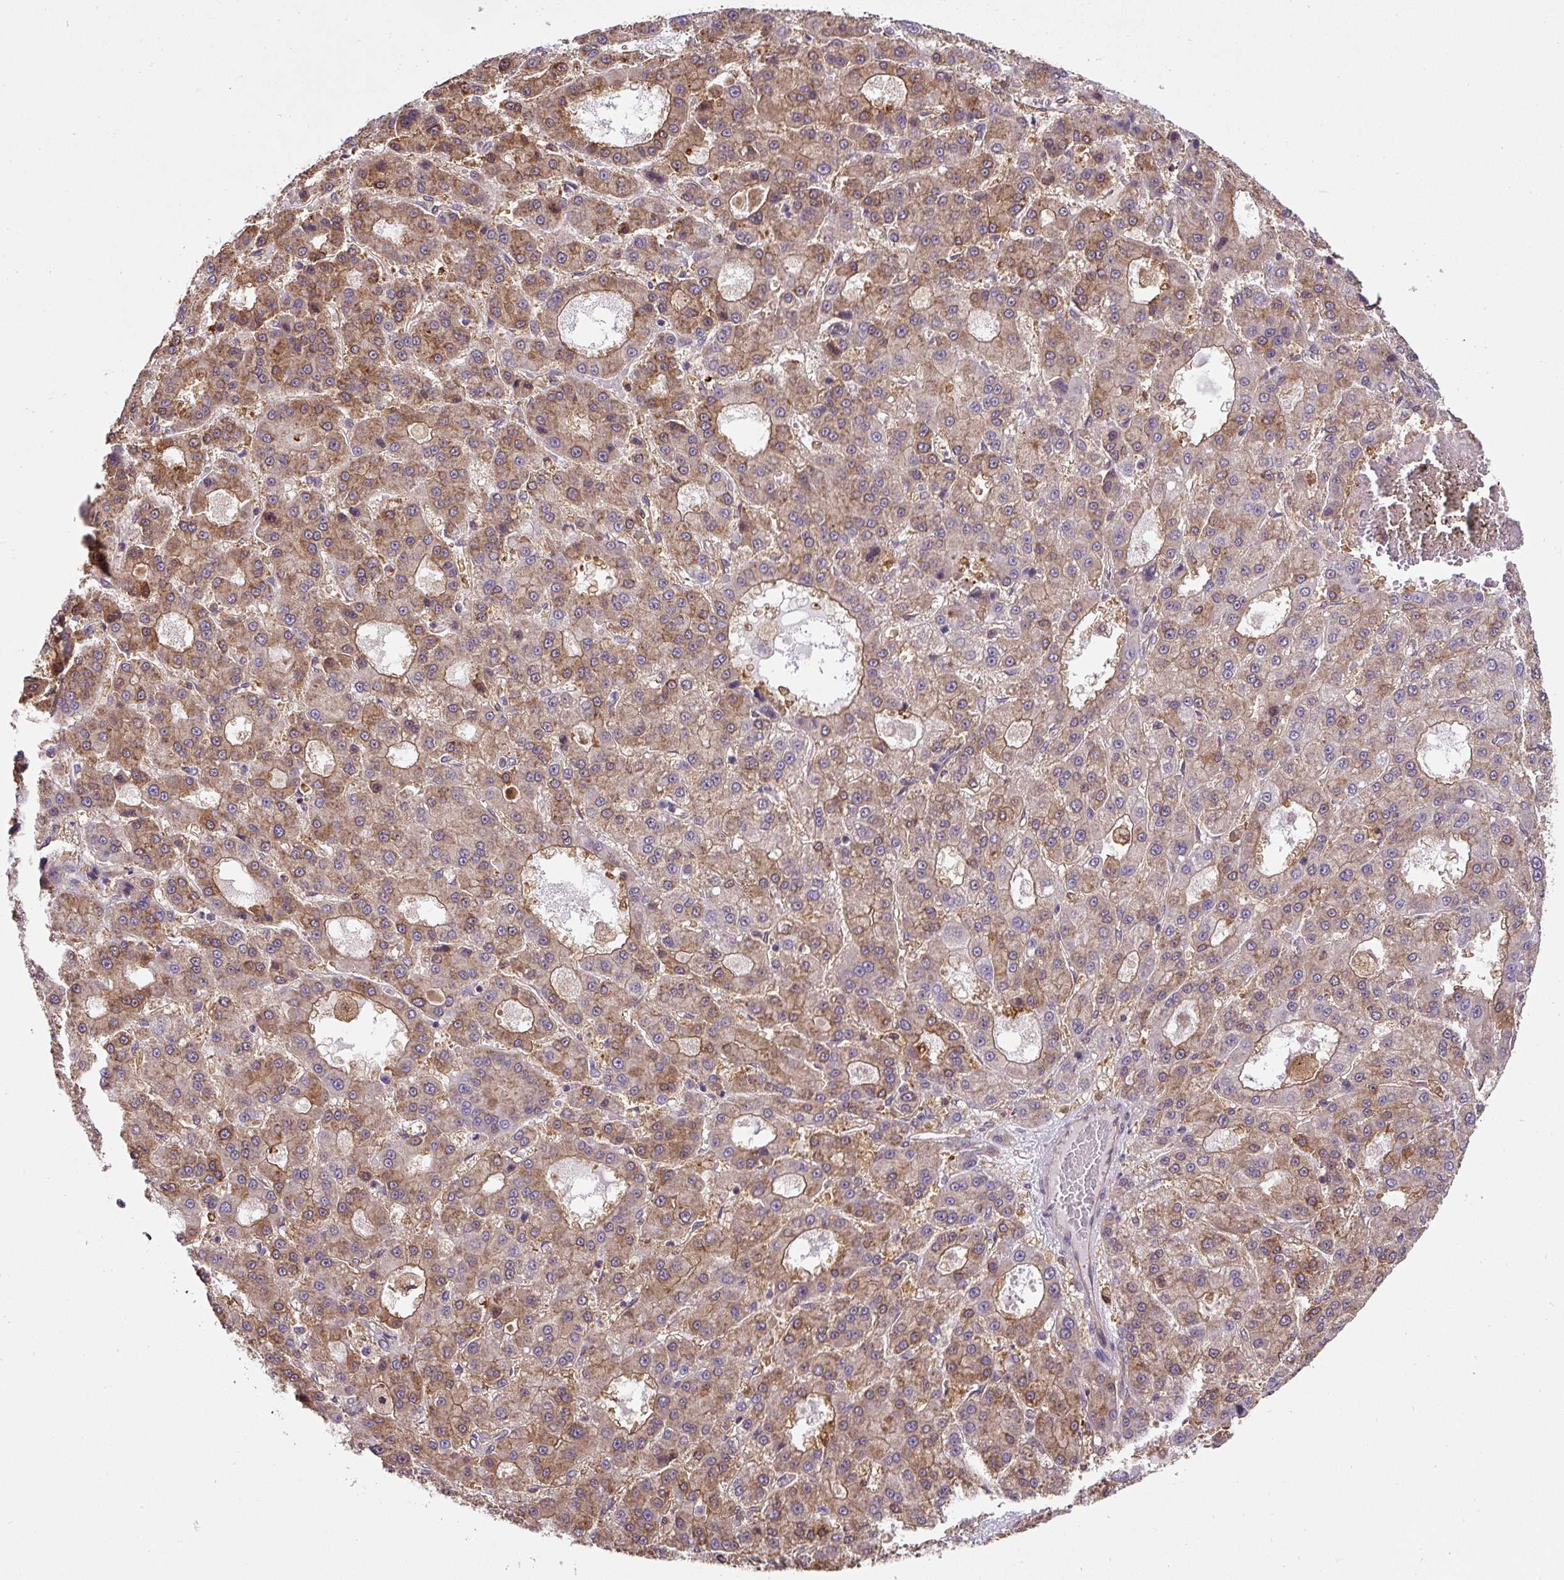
{"staining": {"intensity": "moderate", "quantity": "25%-75%", "location": "cytoplasmic/membranous"}, "tissue": "liver cancer", "cell_type": "Tumor cells", "image_type": "cancer", "snomed": [{"axis": "morphology", "description": "Carcinoma, Hepatocellular, NOS"}, {"axis": "topography", "description": "Liver"}], "caption": "Approximately 25%-75% of tumor cells in liver hepatocellular carcinoma show moderate cytoplasmic/membranous protein expression as visualized by brown immunohistochemical staining.", "gene": "ST13", "patient": {"sex": "male", "age": 70}}